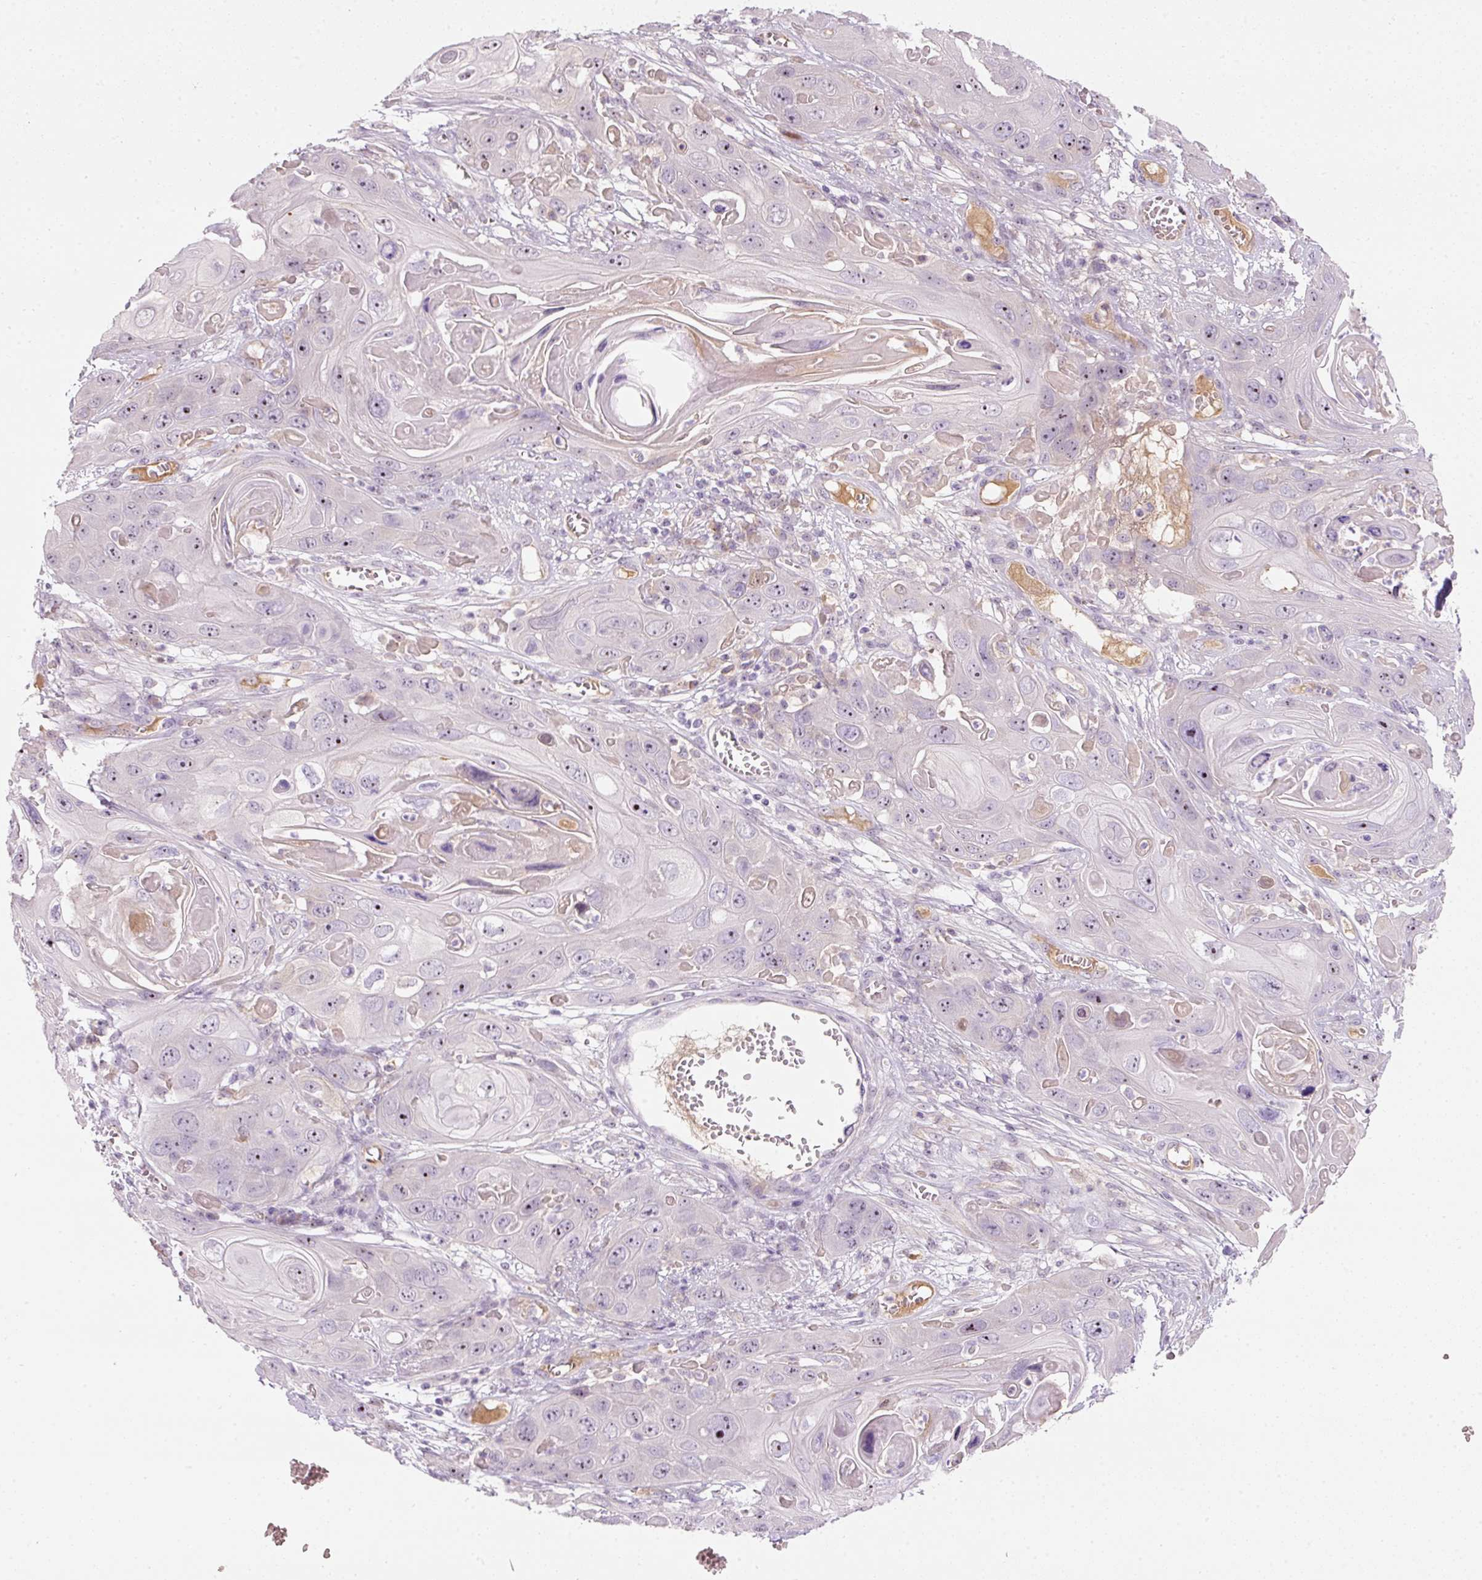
{"staining": {"intensity": "weak", "quantity": "25%-75%", "location": "nuclear"}, "tissue": "skin cancer", "cell_type": "Tumor cells", "image_type": "cancer", "snomed": [{"axis": "morphology", "description": "Squamous cell carcinoma, NOS"}, {"axis": "topography", "description": "Skin"}], "caption": "Immunohistochemistry (IHC) staining of skin squamous cell carcinoma, which shows low levels of weak nuclear positivity in approximately 25%-75% of tumor cells indicating weak nuclear protein staining. The staining was performed using DAB (3,3'-diaminobenzidine) (brown) for protein detection and nuclei were counterstained in hematoxylin (blue).", "gene": "TMEM37", "patient": {"sex": "male", "age": 55}}